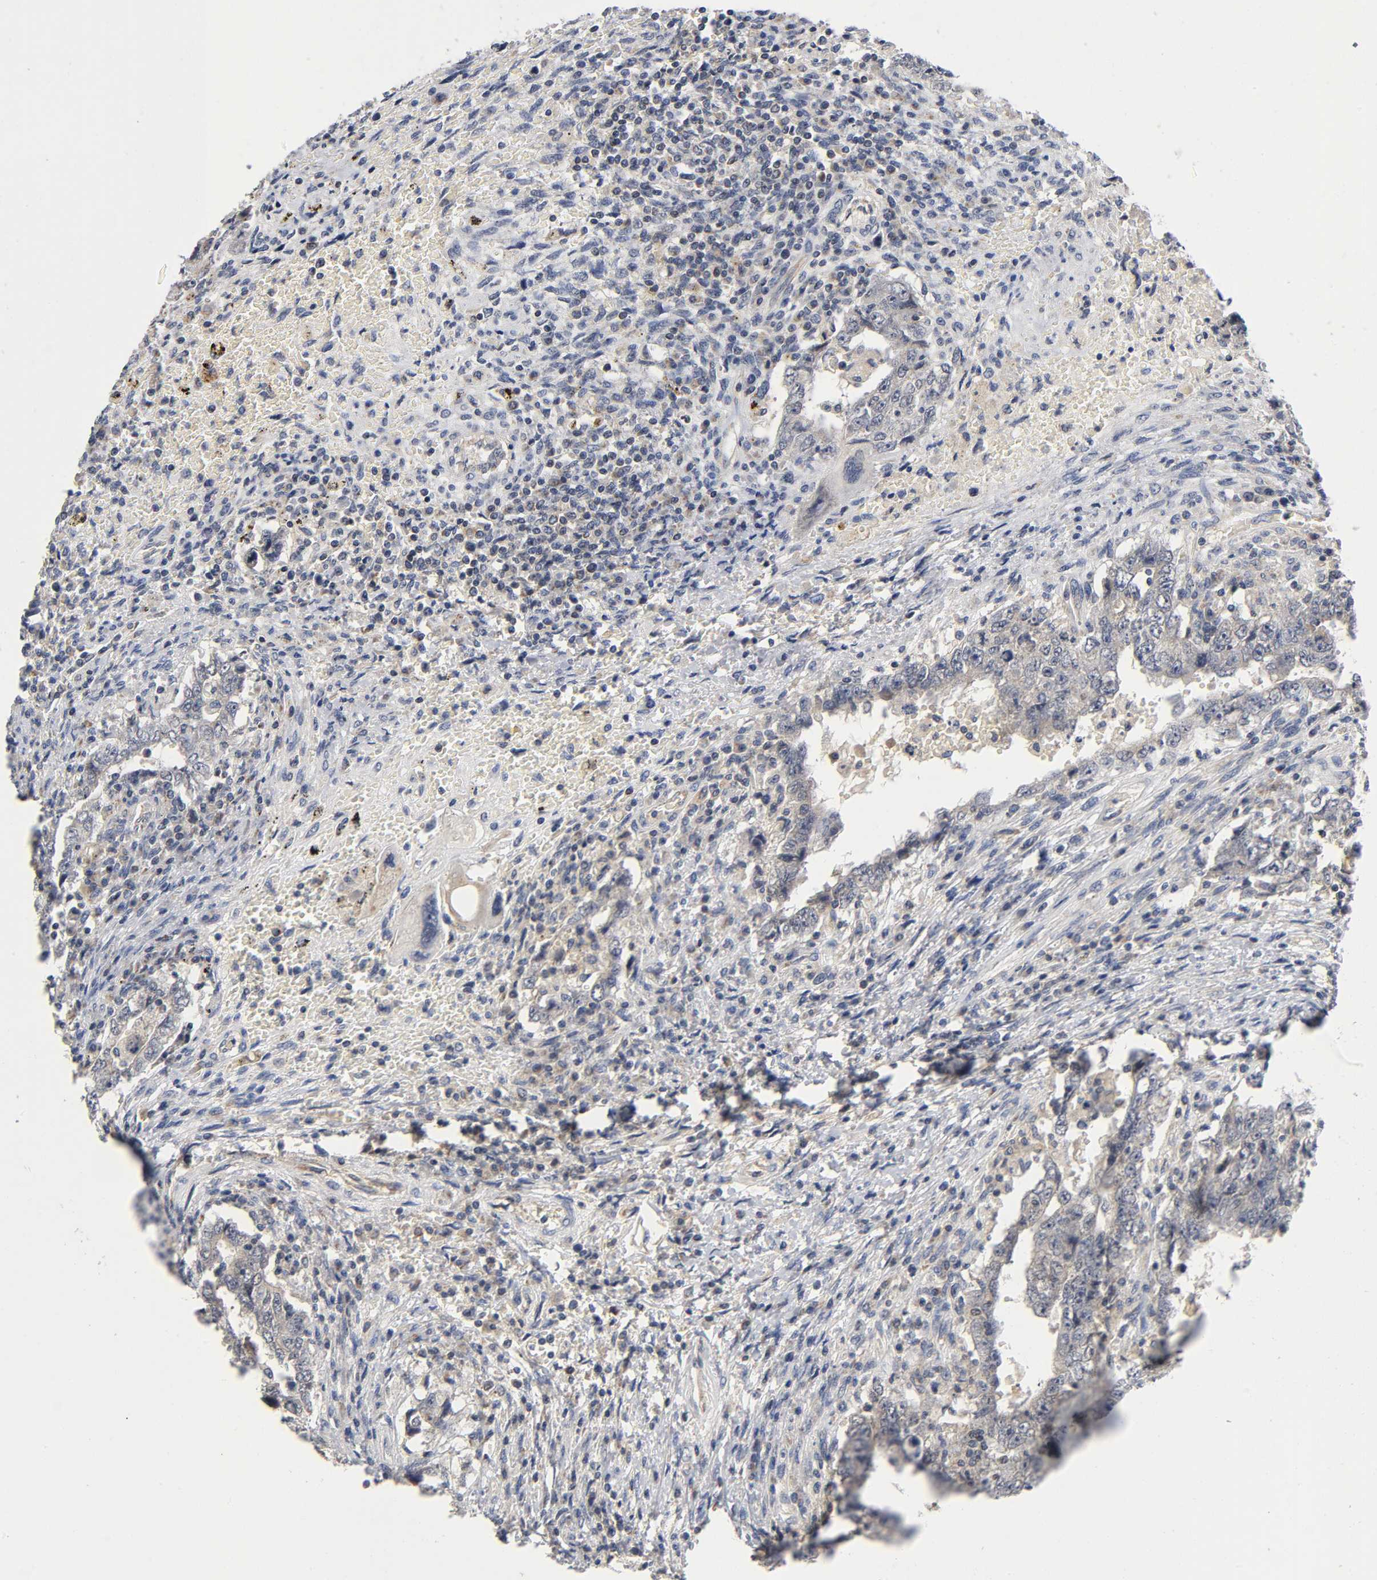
{"staining": {"intensity": "weak", "quantity": ">75%", "location": "cytoplasmic/membranous"}, "tissue": "testis cancer", "cell_type": "Tumor cells", "image_type": "cancer", "snomed": [{"axis": "morphology", "description": "Carcinoma, Embryonal, NOS"}, {"axis": "topography", "description": "Testis"}], "caption": "Testis embryonal carcinoma tissue displays weak cytoplasmic/membranous expression in about >75% of tumor cells (DAB IHC with brightfield microscopy, high magnification).", "gene": "NRP1", "patient": {"sex": "male", "age": 26}}